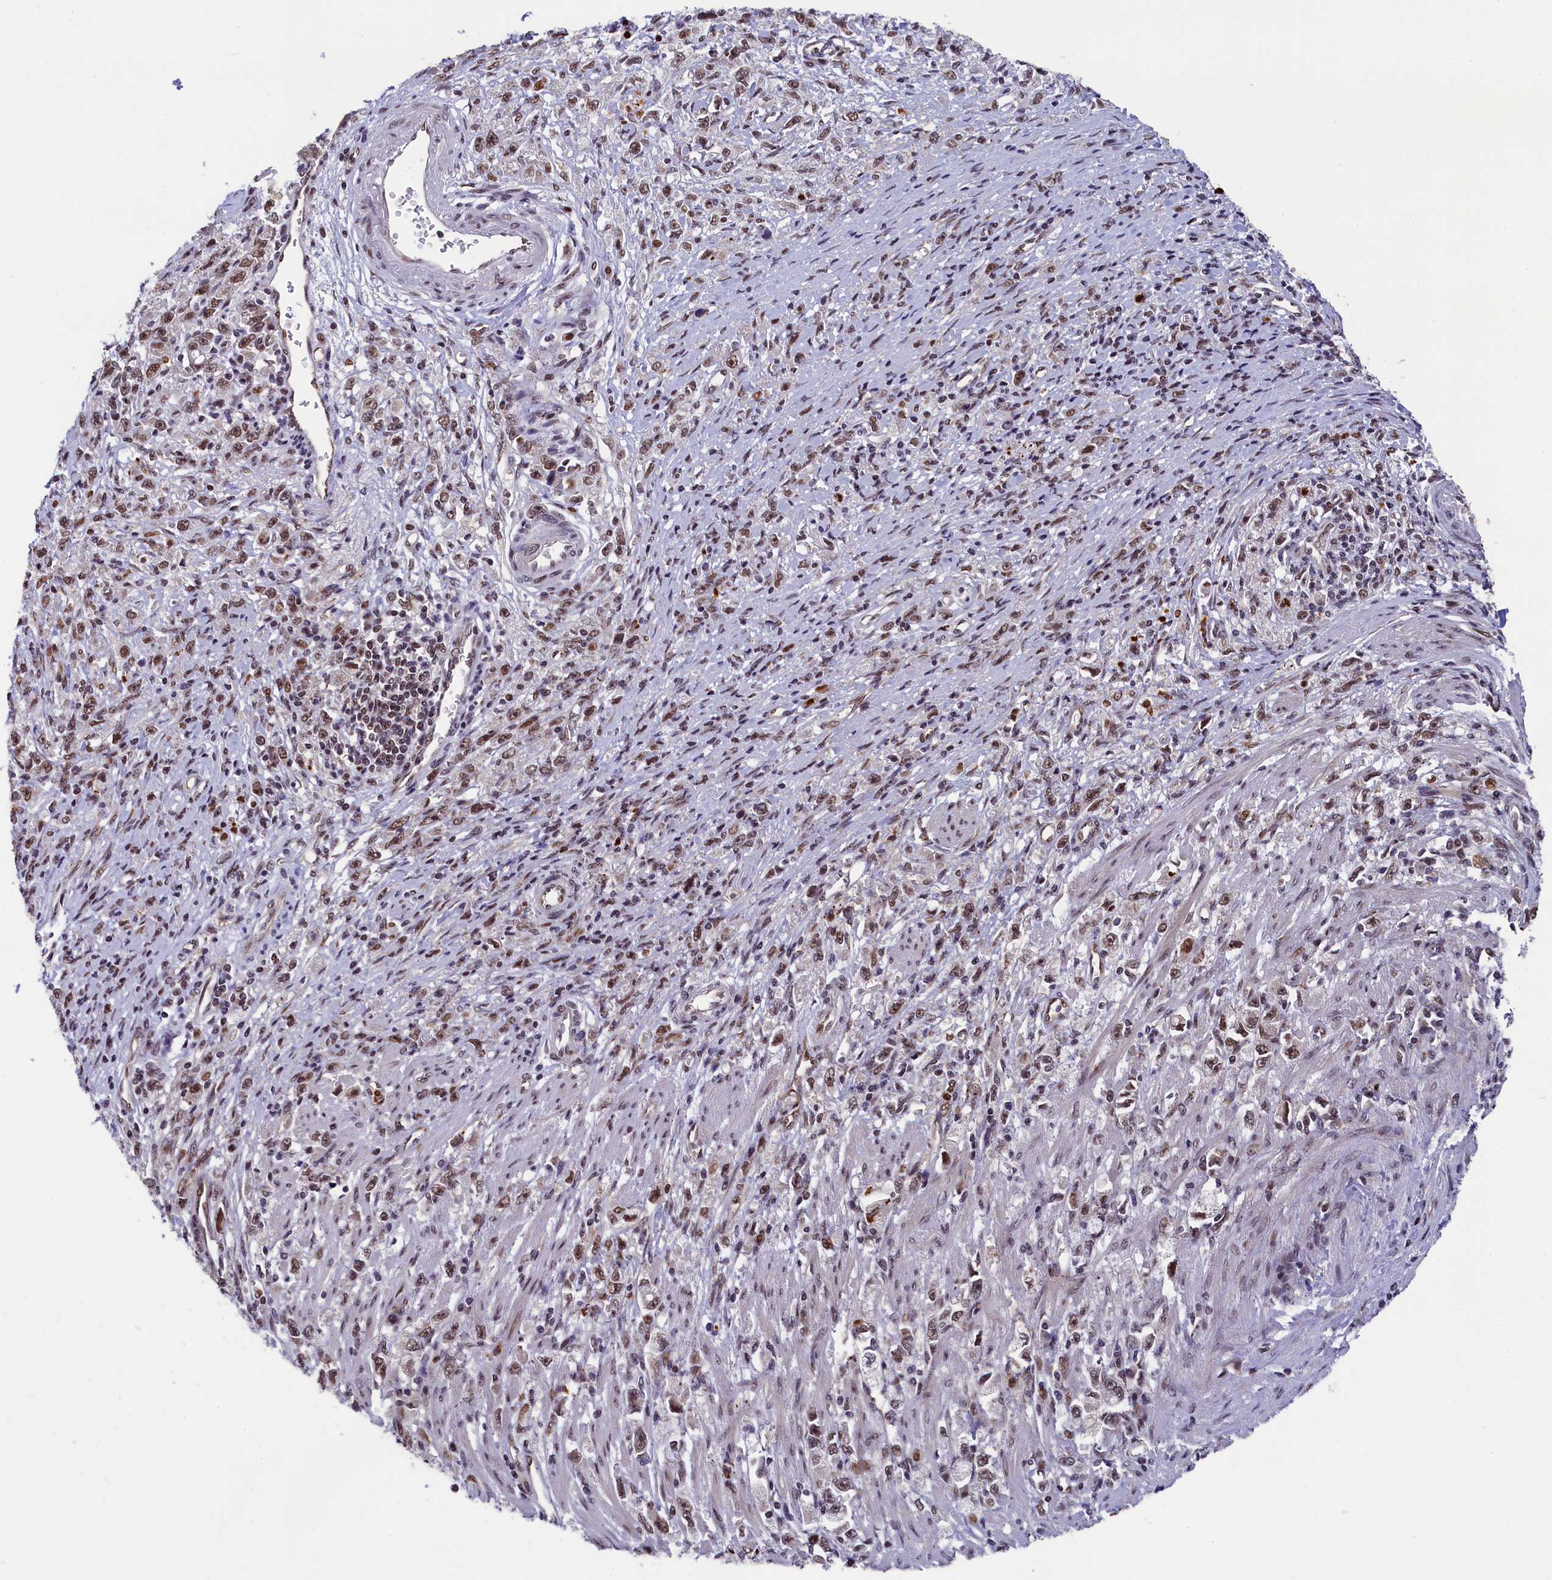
{"staining": {"intensity": "moderate", "quantity": ">75%", "location": "nuclear"}, "tissue": "stomach cancer", "cell_type": "Tumor cells", "image_type": "cancer", "snomed": [{"axis": "morphology", "description": "Adenocarcinoma, NOS"}, {"axis": "topography", "description": "Stomach"}], "caption": "Moderate nuclear protein staining is present in about >75% of tumor cells in stomach cancer.", "gene": "ADIG", "patient": {"sex": "female", "age": 59}}